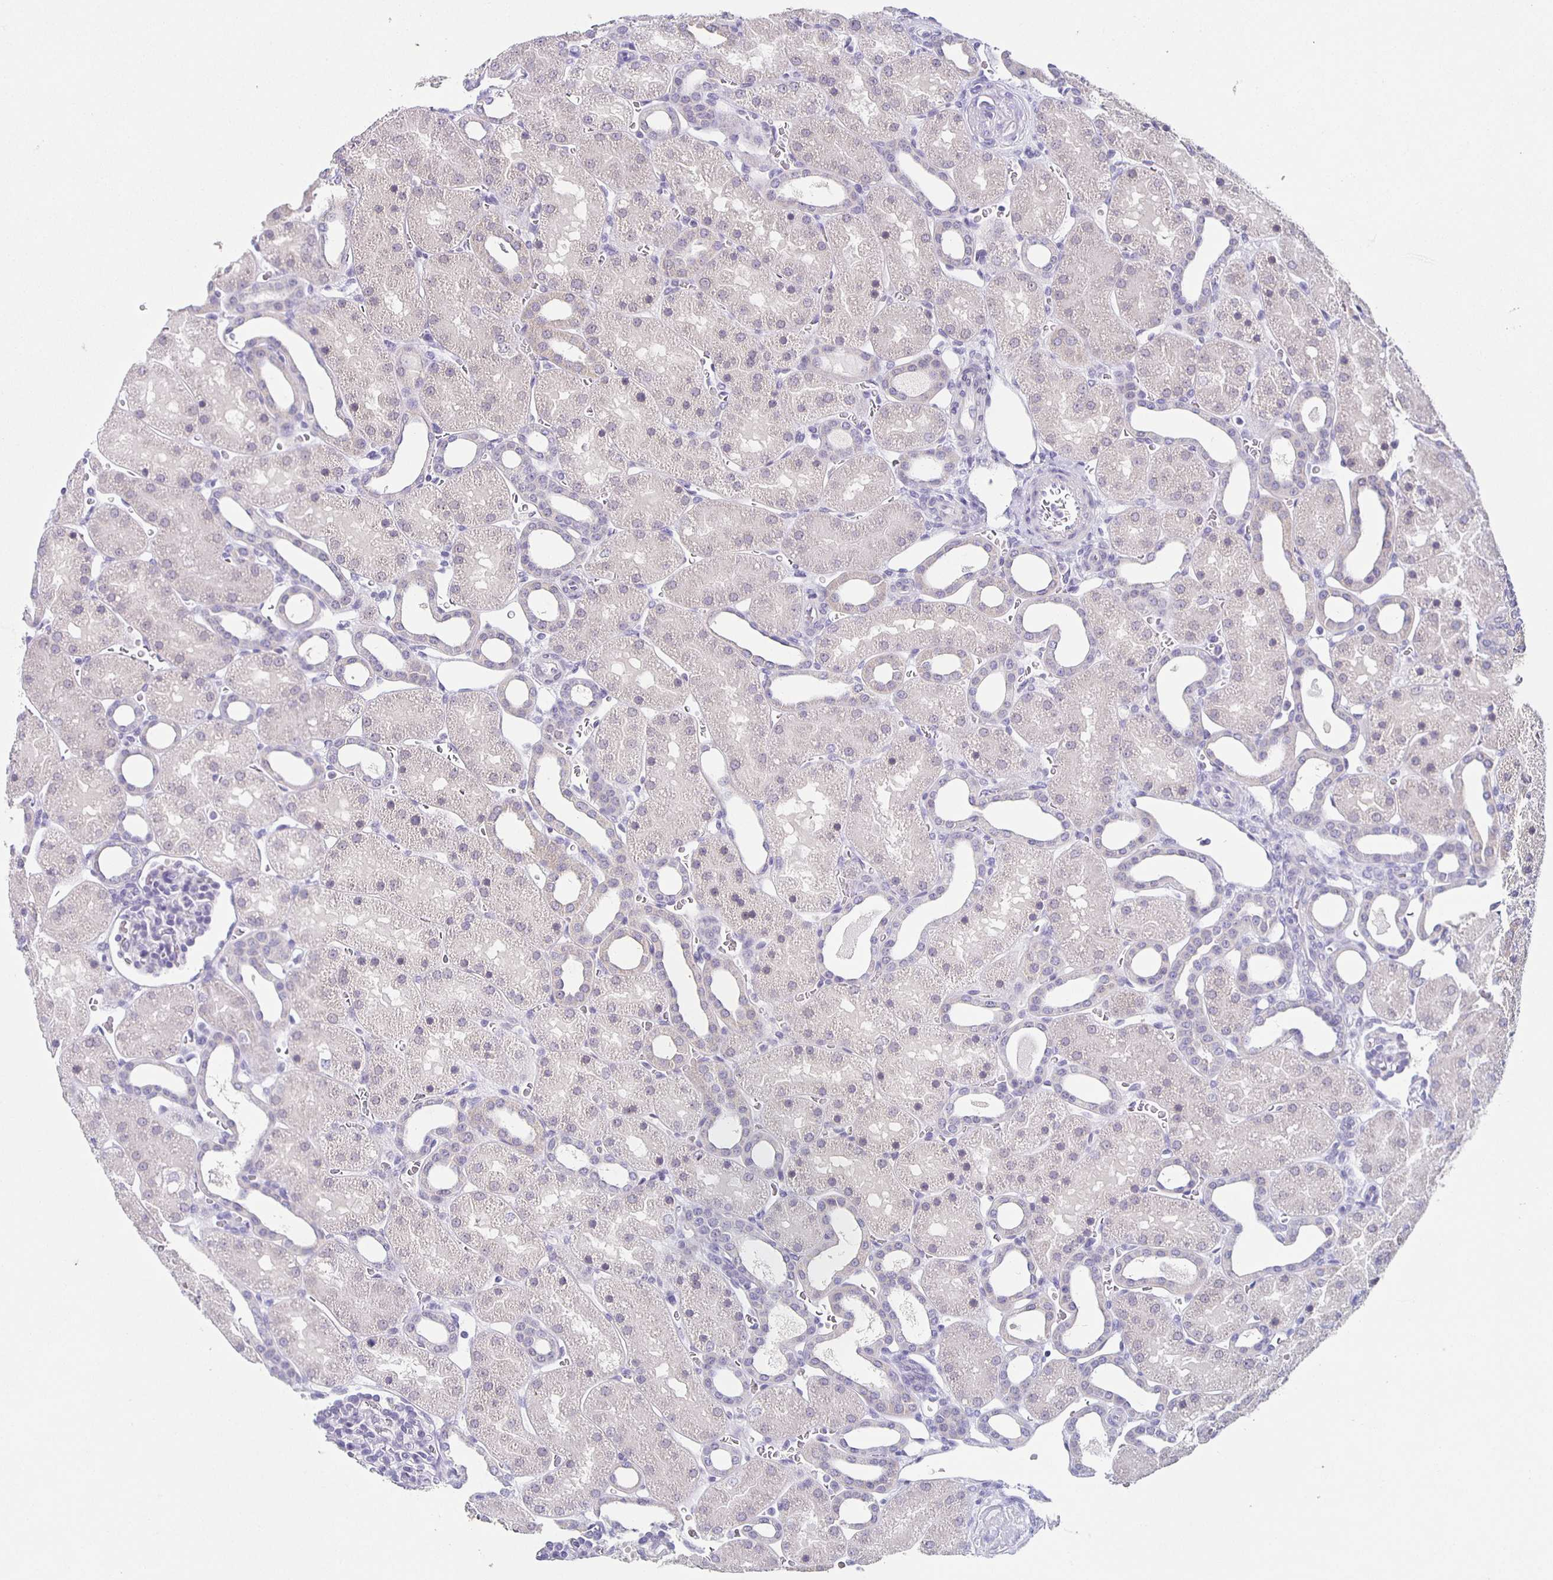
{"staining": {"intensity": "negative", "quantity": "none", "location": "none"}, "tissue": "kidney", "cell_type": "Cells in glomeruli", "image_type": "normal", "snomed": [{"axis": "morphology", "description": "Normal tissue, NOS"}, {"axis": "topography", "description": "Kidney"}], "caption": "High magnification brightfield microscopy of unremarkable kidney stained with DAB (brown) and counterstained with hematoxylin (blue): cells in glomeruli show no significant positivity. (Brightfield microscopy of DAB immunohistochemistry (IHC) at high magnification).", "gene": "CARNS1", "patient": {"sex": "male", "age": 2}}